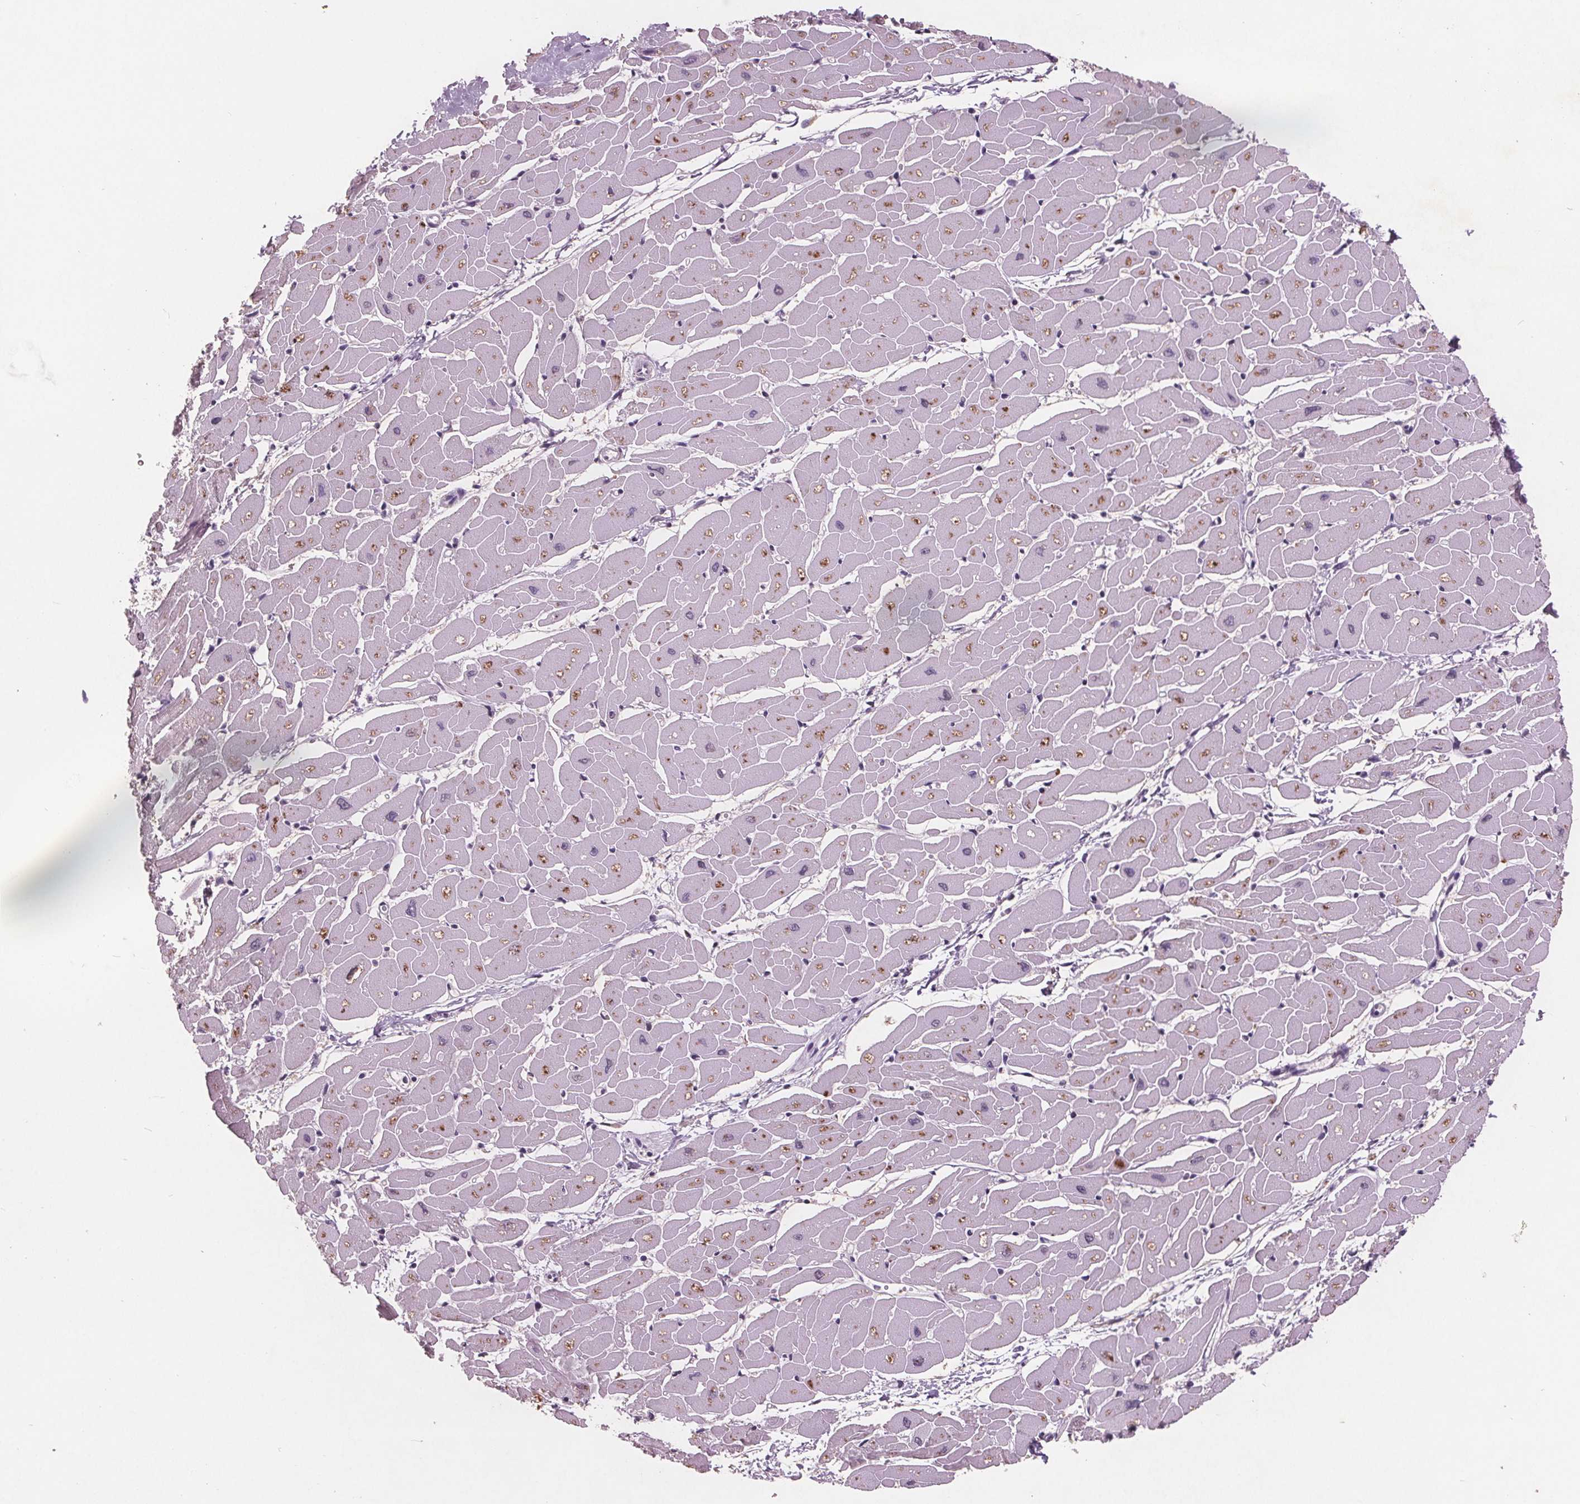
{"staining": {"intensity": "weak", "quantity": "25%-75%", "location": "cytoplasmic/membranous"}, "tissue": "heart muscle", "cell_type": "Cardiomyocytes", "image_type": "normal", "snomed": [{"axis": "morphology", "description": "Normal tissue, NOS"}, {"axis": "topography", "description": "Heart"}], "caption": "A histopathology image of human heart muscle stained for a protein displays weak cytoplasmic/membranous brown staining in cardiomyocytes. (Stains: DAB in brown, nuclei in blue, Microscopy: brightfield microscopy at high magnification).", "gene": "PTPN14", "patient": {"sex": "male", "age": 57}}